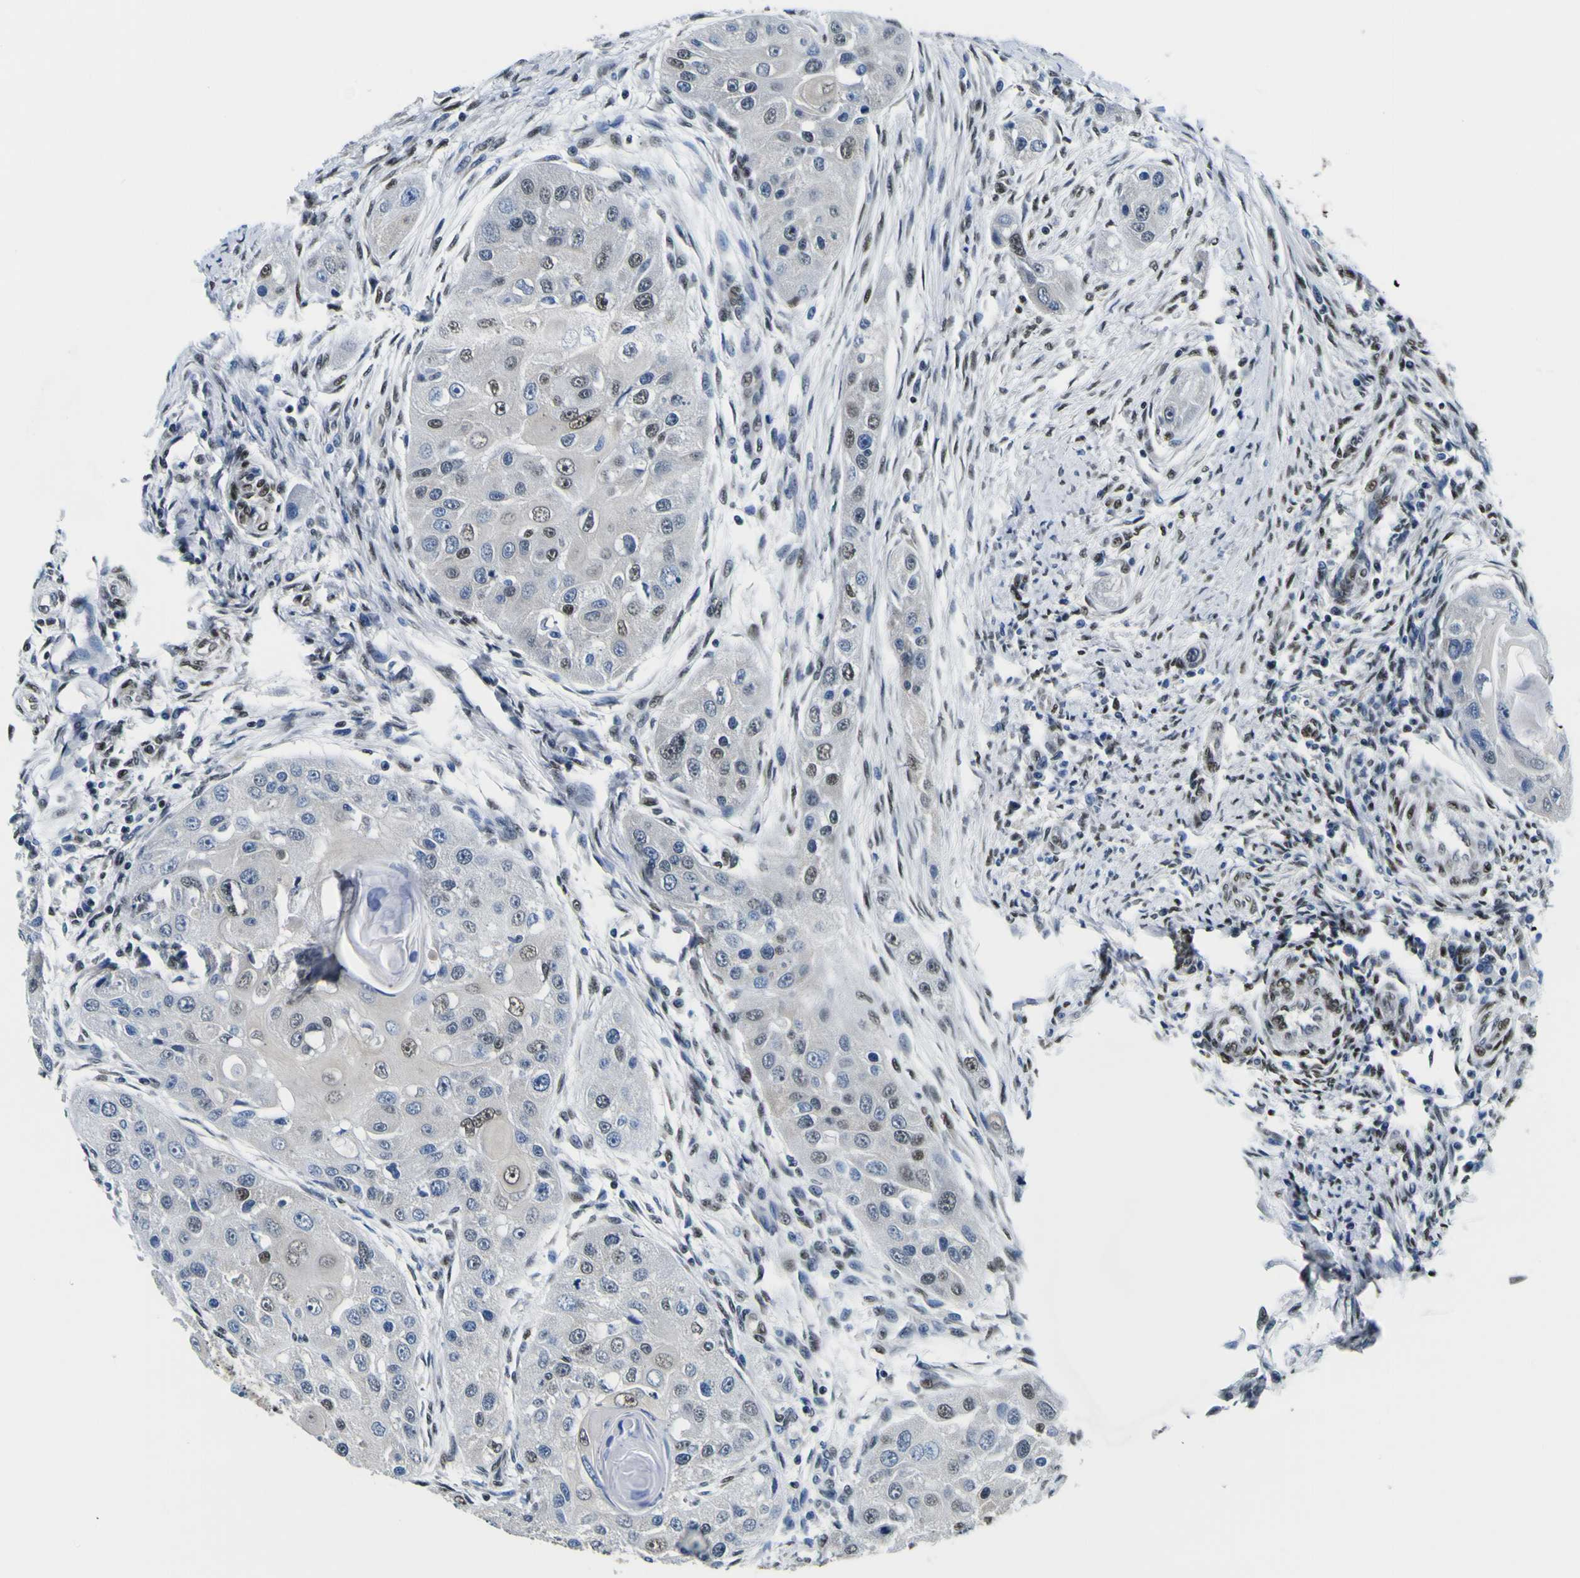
{"staining": {"intensity": "moderate", "quantity": "25%-75%", "location": "nuclear"}, "tissue": "head and neck cancer", "cell_type": "Tumor cells", "image_type": "cancer", "snomed": [{"axis": "morphology", "description": "Normal tissue, NOS"}, {"axis": "morphology", "description": "Squamous cell carcinoma, NOS"}, {"axis": "topography", "description": "Skeletal muscle"}, {"axis": "topography", "description": "Head-Neck"}], "caption": "Human head and neck squamous cell carcinoma stained for a protein (brown) displays moderate nuclear positive positivity in approximately 25%-75% of tumor cells.", "gene": "SP1", "patient": {"sex": "male", "age": 51}}